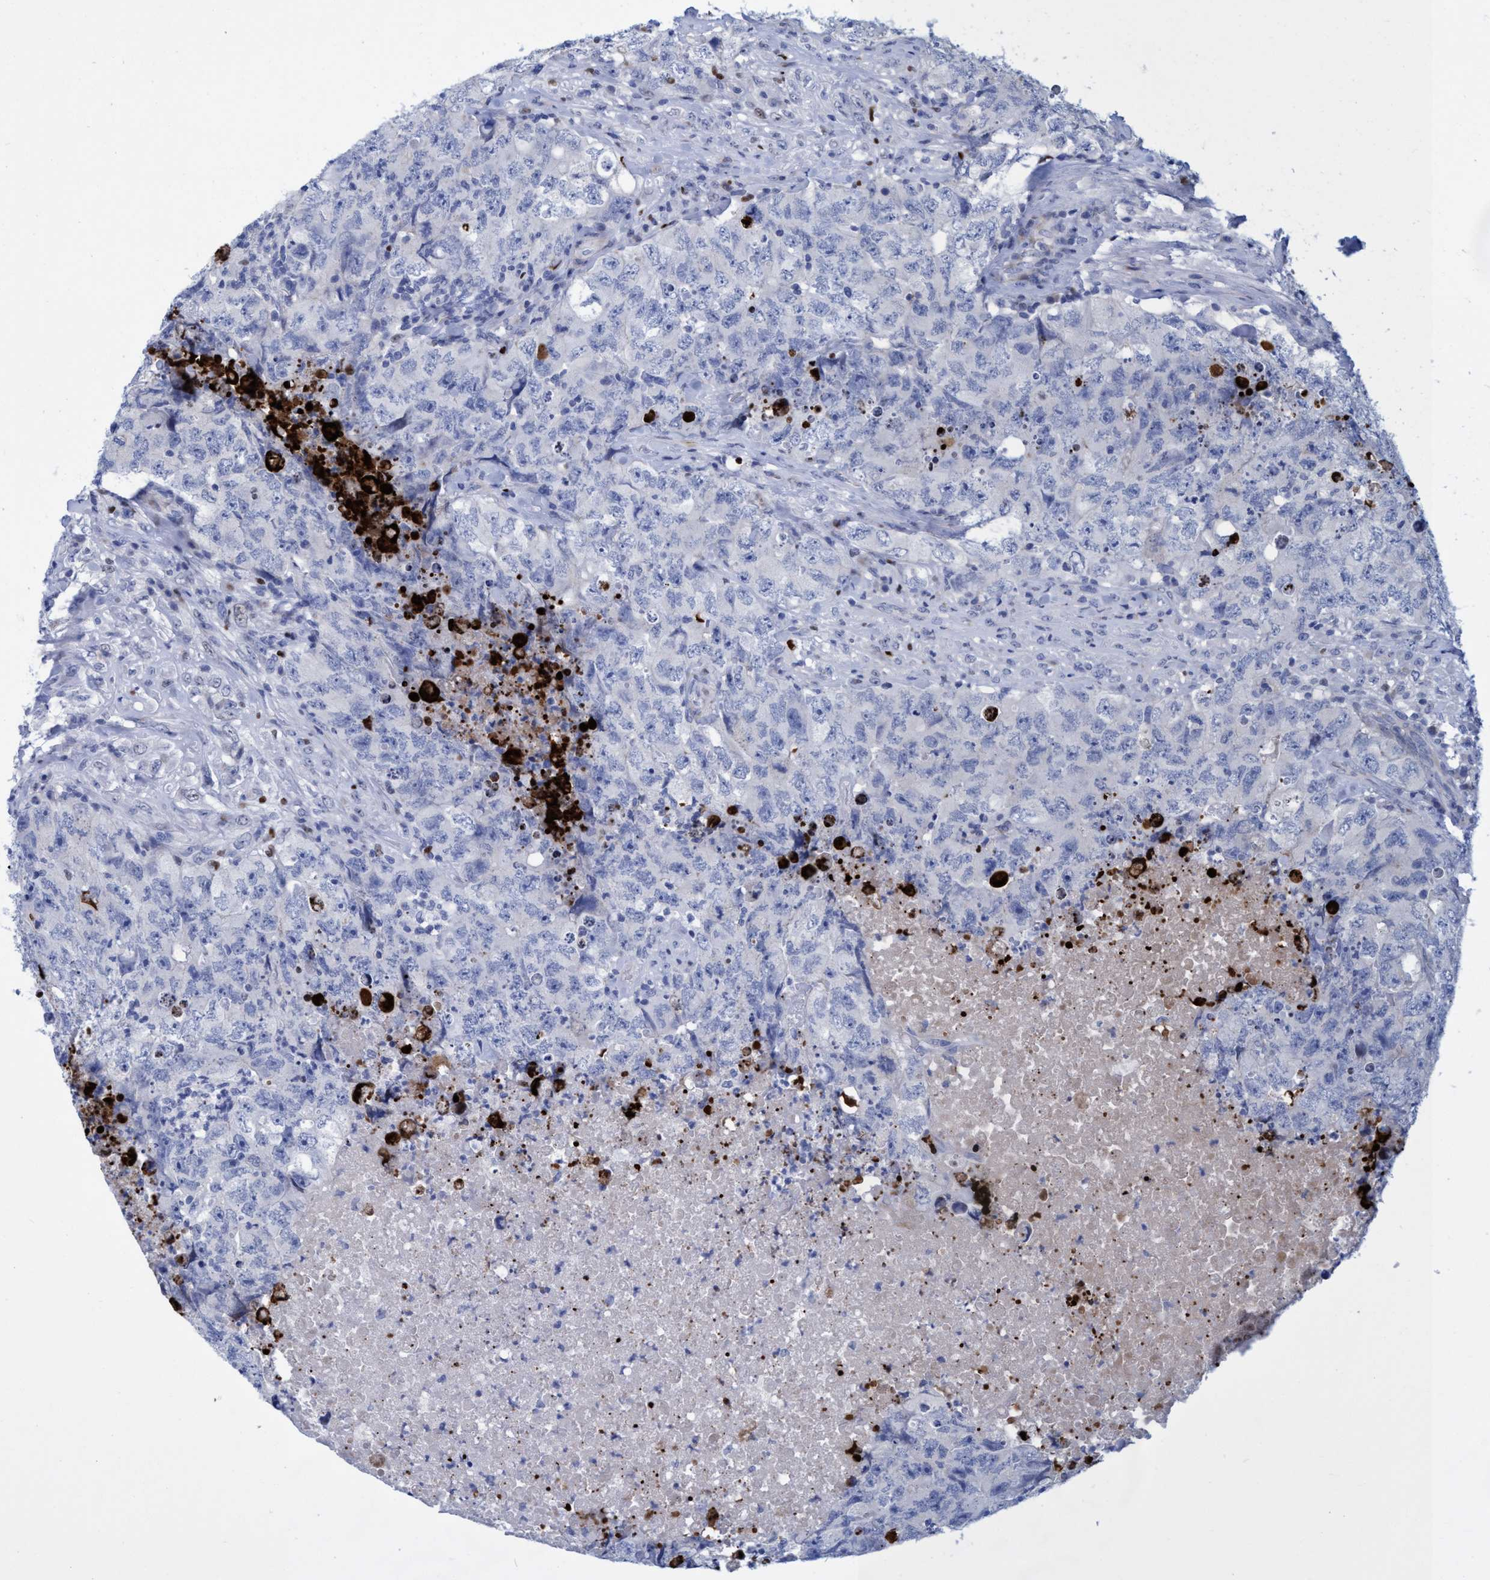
{"staining": {"intensity": "negative", "quantity": "none", "location": "none"}, "tissue": "testis cancer", "cell_type": "Tumor cells", "image_type": "cancer", "snomed": [{"axis": "morphology", "description": "Carcinoma, Embryonal, NOS"}, {"axis": "topography", "description": "Testis"}], "caption": "Immunohistochemistry (IHC) of human testis cancer (embryonal carcinoma) shows no positivity in tumor cells. Nuclei are stained in blue.", "gene": "R3HCC1", "patient": {"sex": "male", "age": 32}}